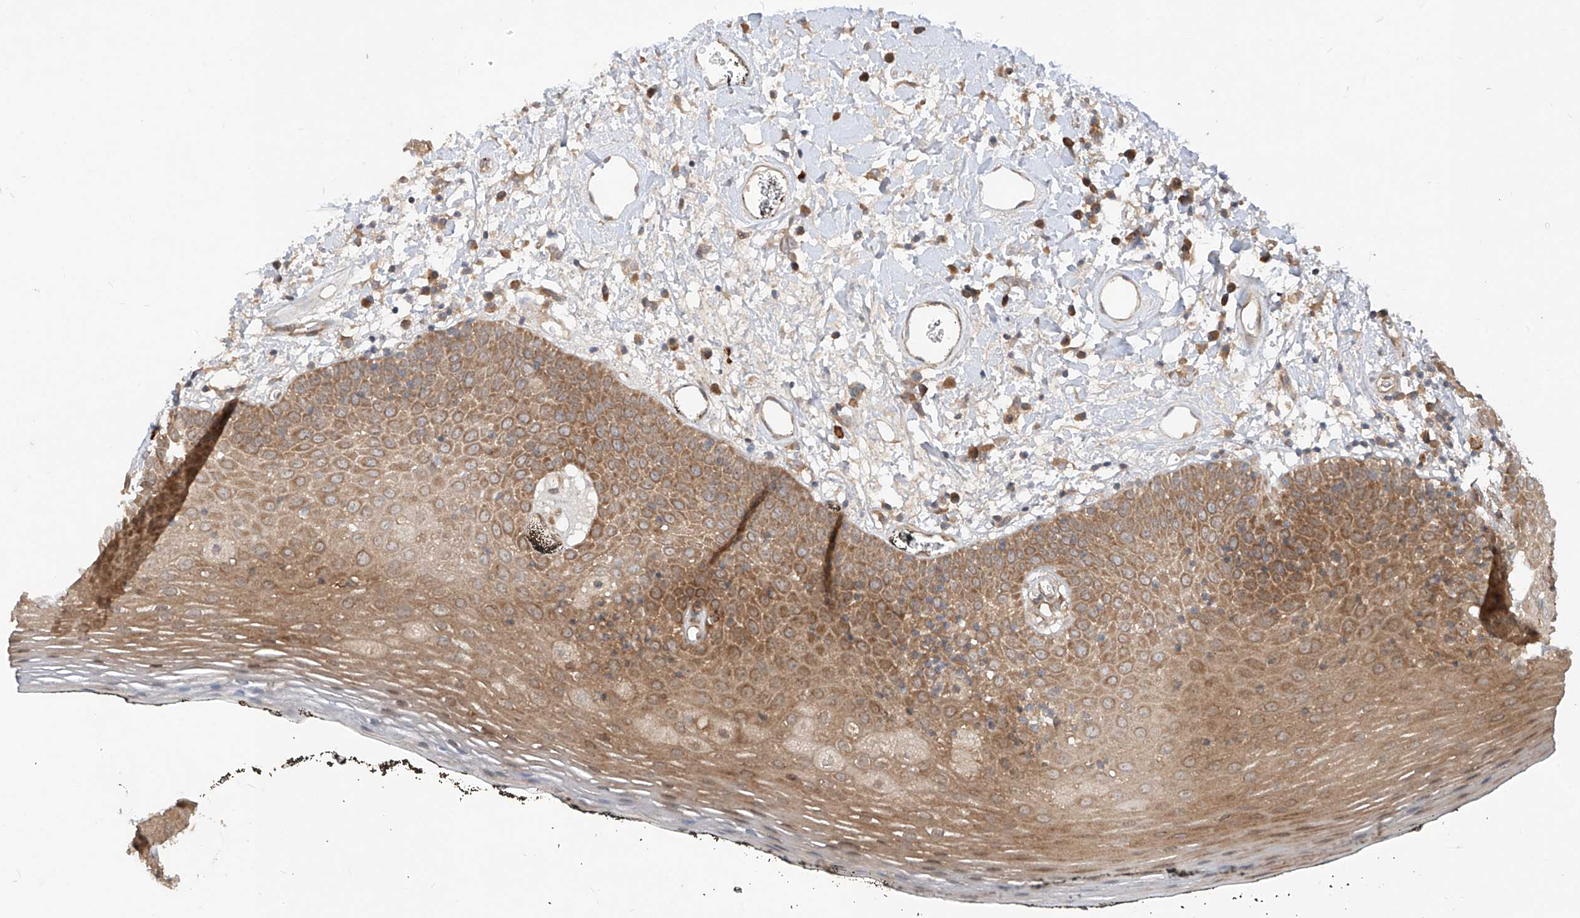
{"staining": {"intensity": "moderate", "quantity": "25%-75%", "location": "cytoplasmic/membranous"}, "tissue": "oral mucosa", "cell_type": "Squamous epithelial cells", "image_type": "normal", "snomed": [{"axis": "morphology", "description": "Normal tissue, NOS"}, {"axis": "topography", "description": "Oral tissue"}], "caption": "Oral mucosa stained with DAB immunohistochemistry demonstrates medium levels of moderate cytoplasmic/membranous positivity in approximately 25%-75% of squamous epithelial cells.", "gene": "MTUS2", "patient": {"sex": "male", "age": 74}}